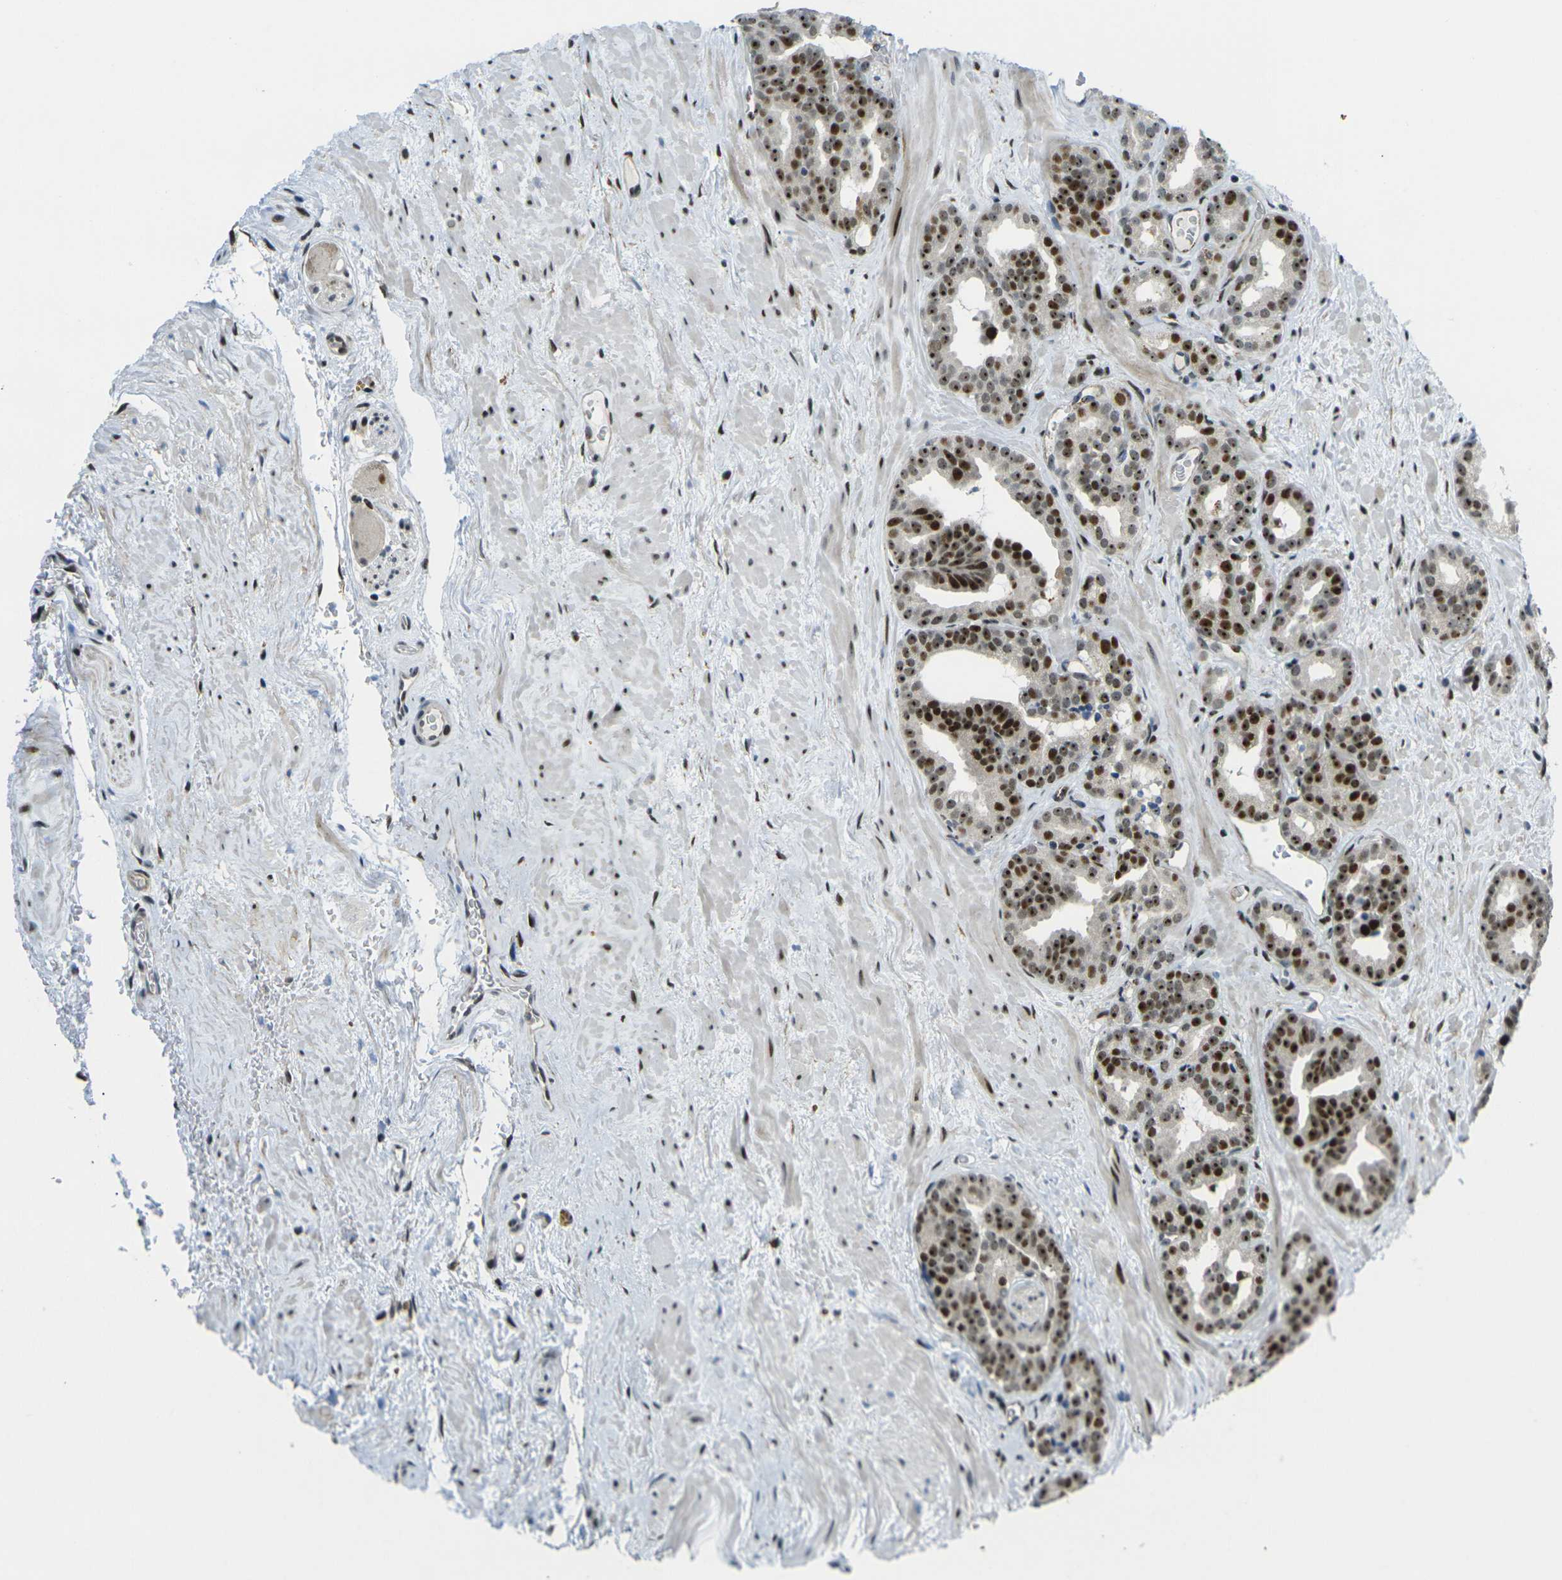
{"staining": {"intensity": "strong", "quantity": ">75%", "location": "nuclear"}, "tissue": "prostate cancer", "cell_type": "Tumor cells", "image_type": "cancer", "snomed": [{"axis": "morphology", "description": "Adenocarcinoma, Low grade"}, {"axis": "topography", "description": "Prostate"}], "caption": "Human prostate cancer stained for a protein (brown) demonstrates strong nuclear positive expression in approximately >75% of tumor cells.", "gene": "UBE2C", "patient": {"sex": "male", "age": 63}}